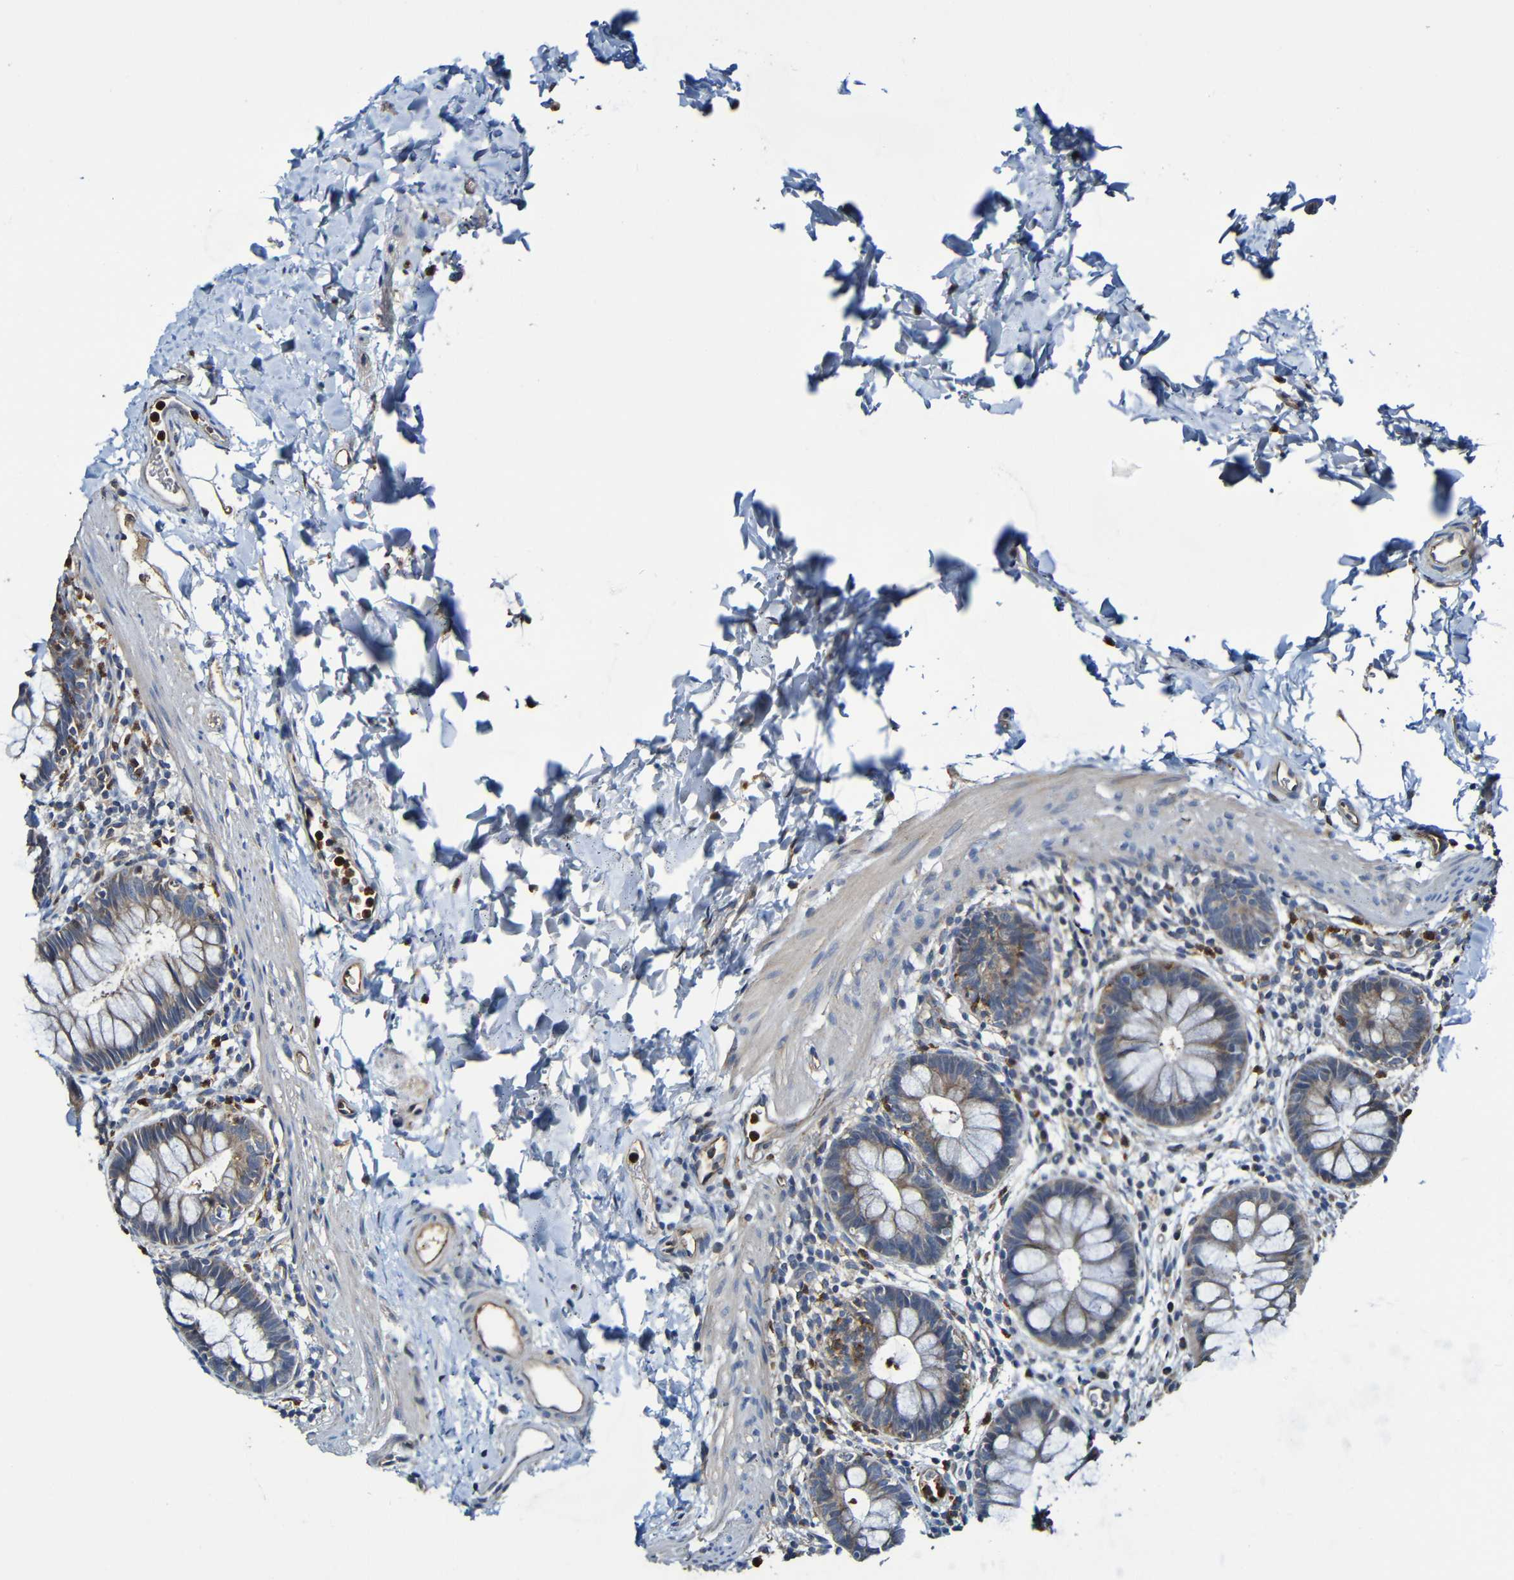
{"staining": {"intensity": "moderate", "quantity": ">75%", "location": "cytoplasmic/membranous"}, "tissue": "rectum", "cell_type": "Glandular cells", "image_type": "normal", "snomed": [{"axis": "morphology", "description": "Normal tissue, NOS"}, {"axis": "topography", "description": "Rectum"}], "caption": "Unremarkable rectum displays moderate cytoplasmic/membranous staining in about >75% of glandular cells.", "gene": "ADAM15", "patient": {"sex": "female", "age": 24}}